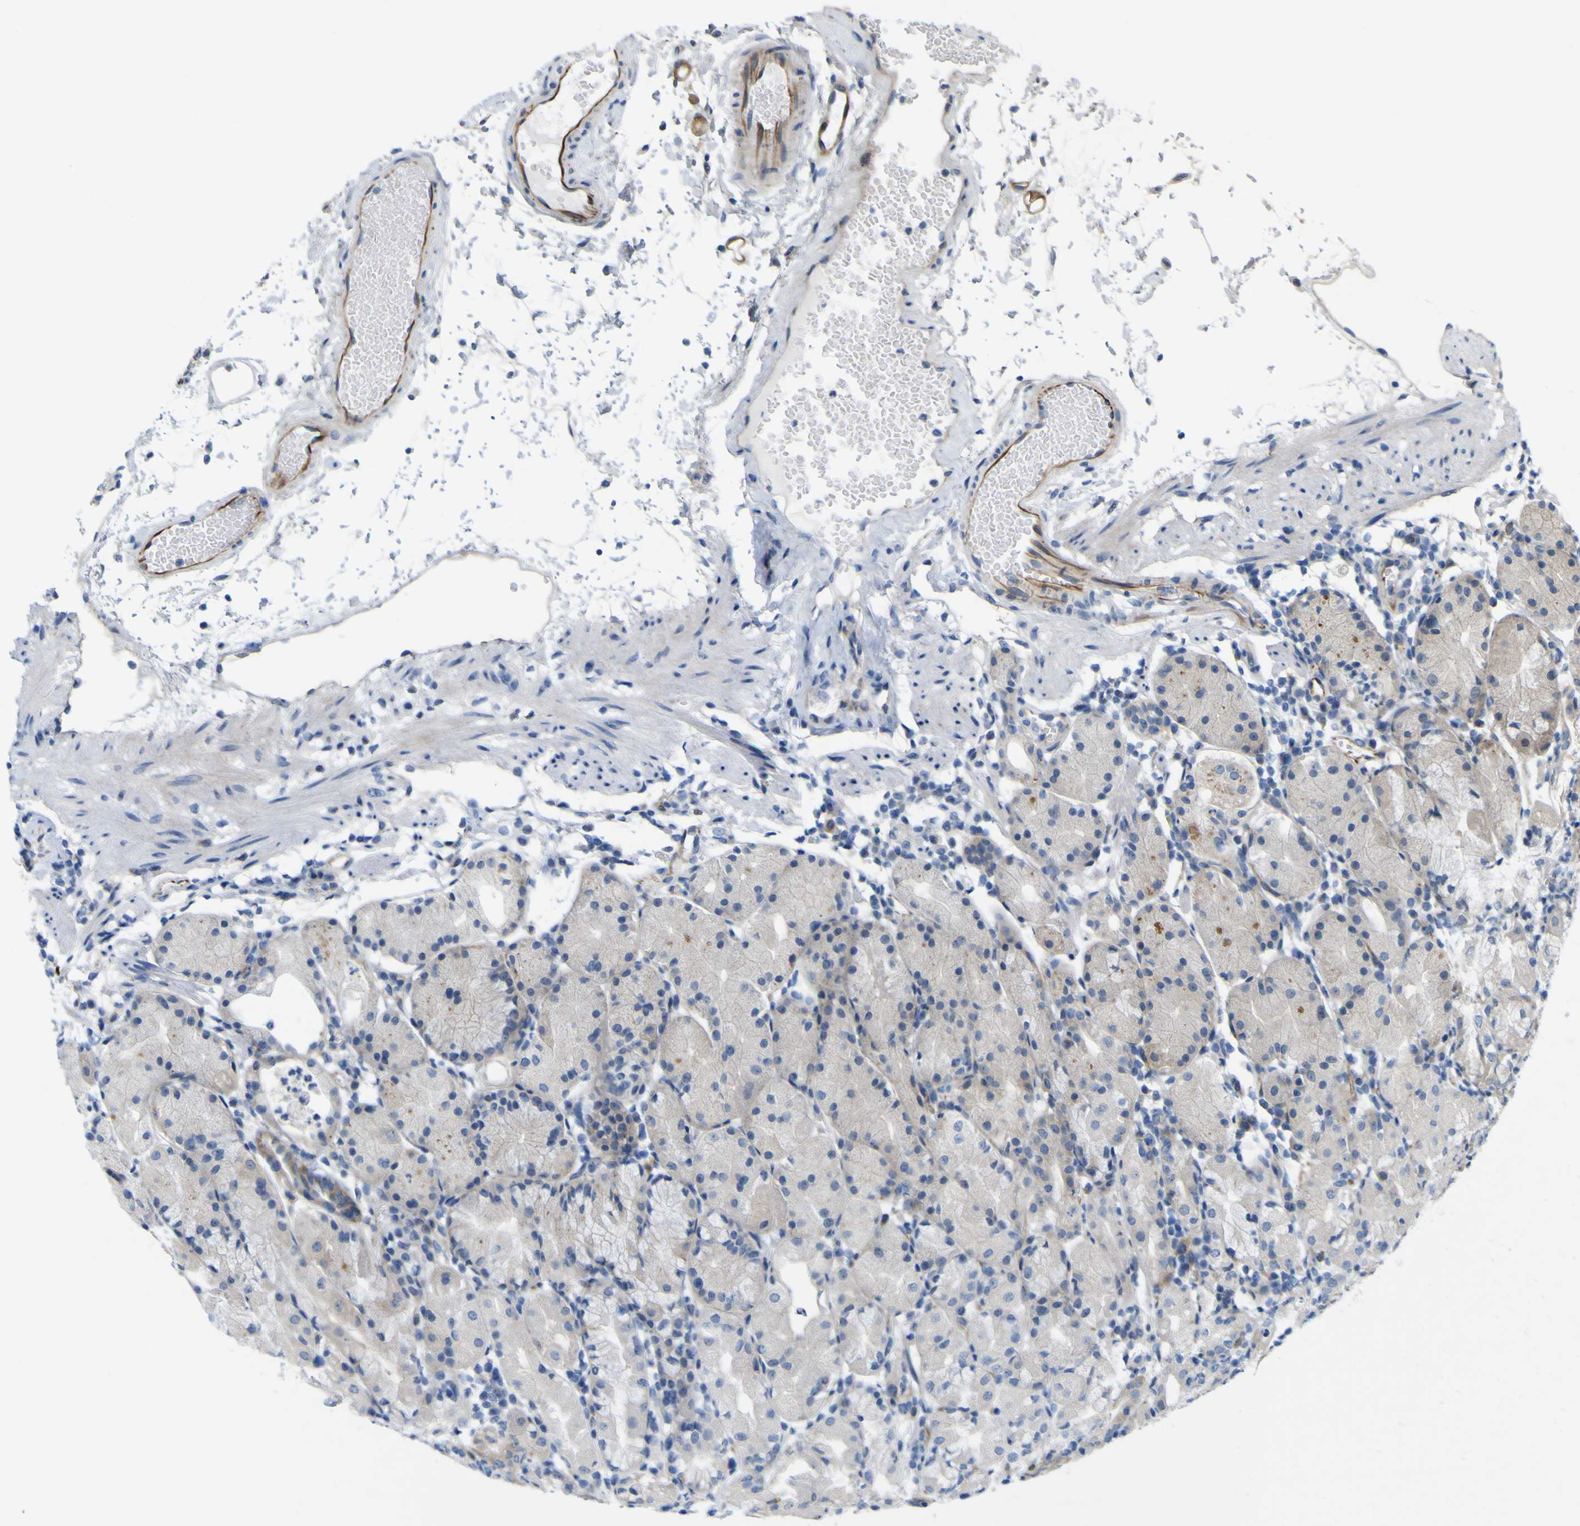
{"staining": {"intensity": "weak", "quantity": "<25%", "location": "cytoplasmic/membranous"}, "tissue": "stomach", "cell_type": "Glandular cells", "image_type": "normal", "snomed": [{"axis": "morphology", "description": "Normal tissue, NOS"}, {"axis": "topography", "description": "Stomach"}, {"axis": "topography", "description": "Stomach, lower"}], "caption": "Glandular cells show no significant protein positivity in unremarkable stomach. The staining was performed using DAB (3,3'-diaminobenzidine) to visualize the protein expression in brown, while the nuclei were stained in blue with hematoxylin (Magnification: 20x).", "gene": "JPH1", "patient": {"sex": "female", "age": 75}}